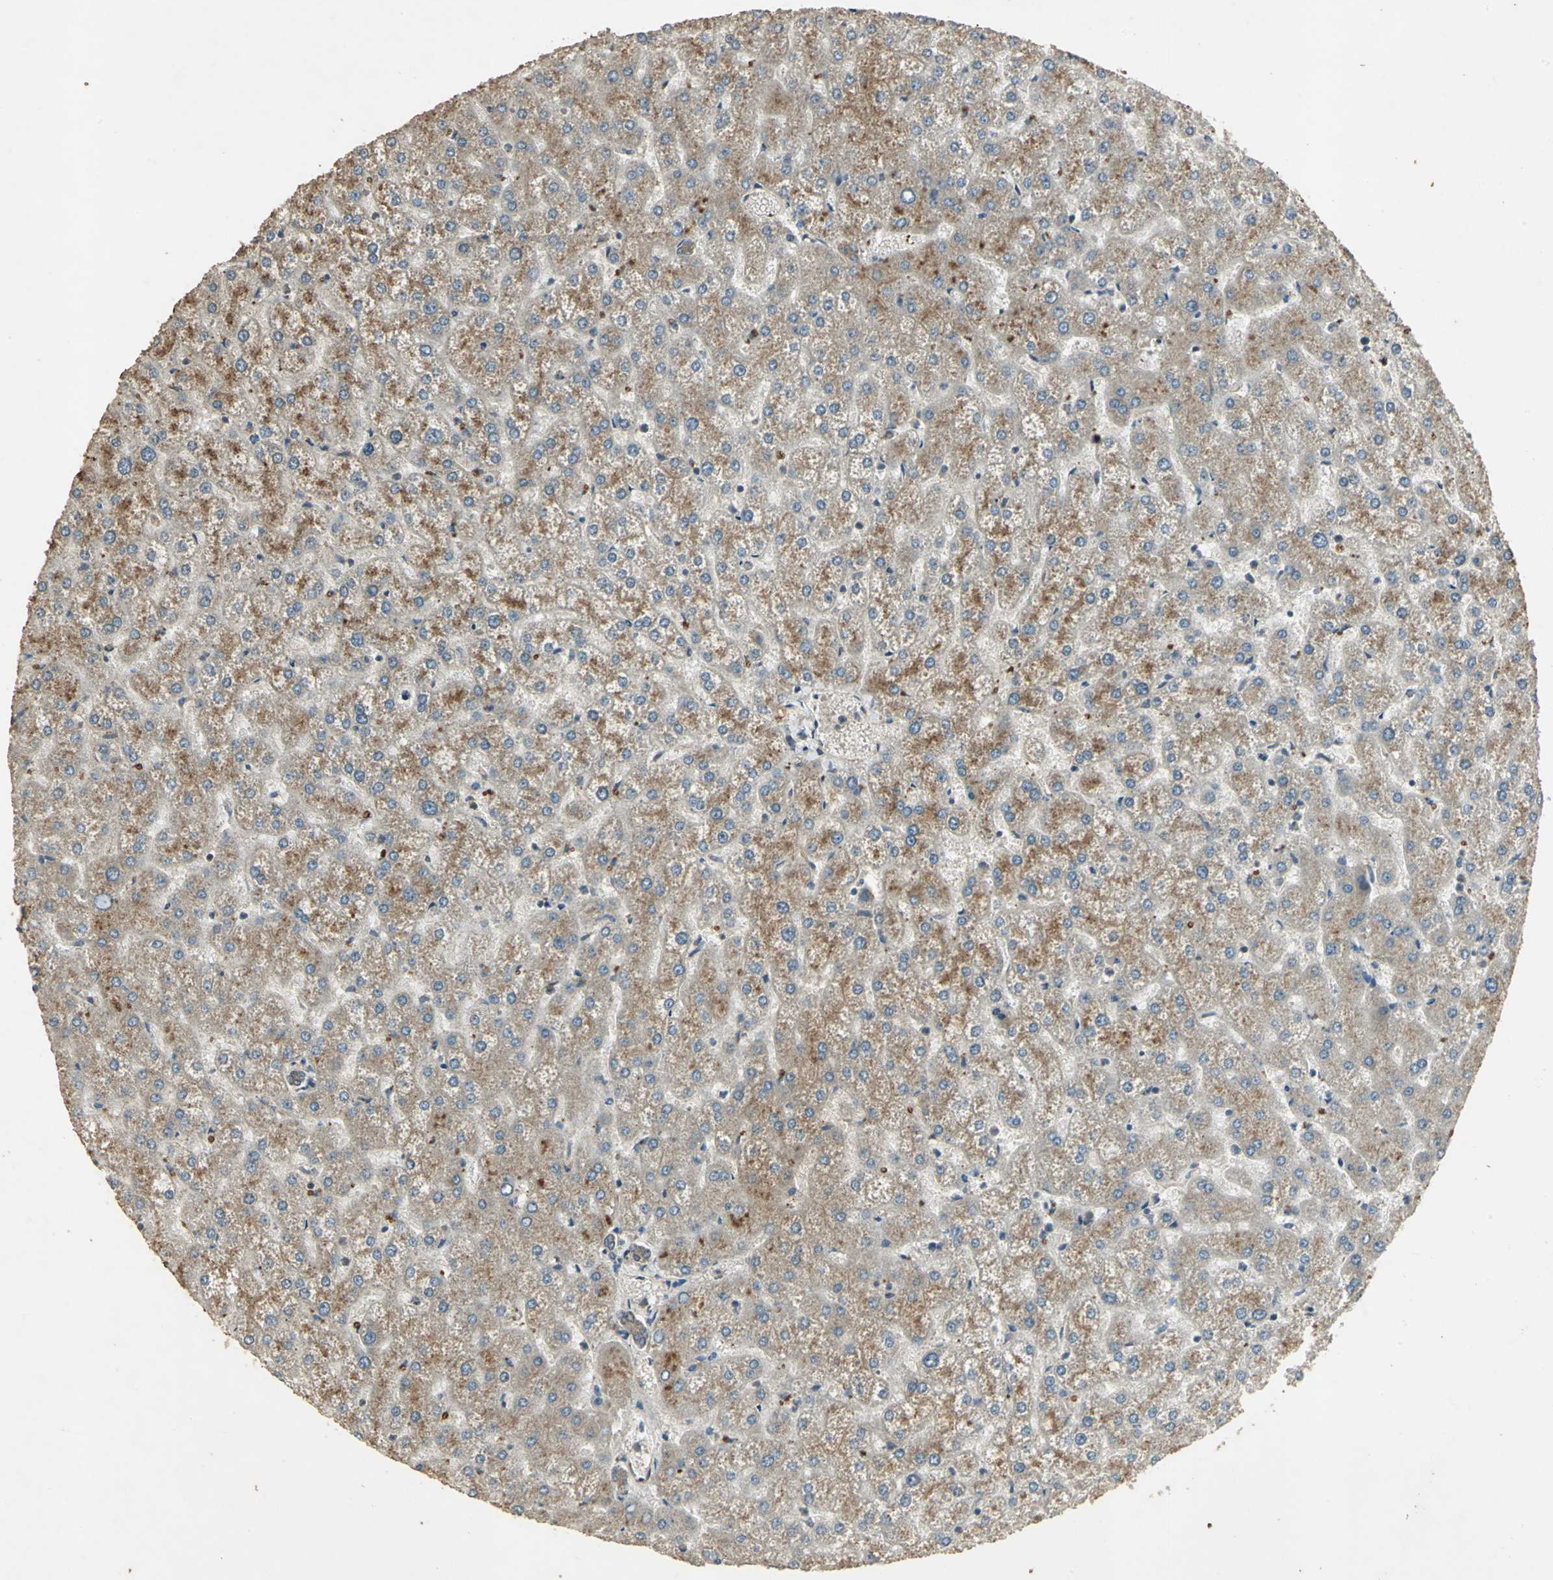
{"staining": {"intensity": "moderate", "quantity": ">75%", "location": "cytoplasmic/membranous"}, "tissue": "liver", "cell_type": "Cholangiocytes", "image_type": "normal", "snomed": [{"axis": "morphology", "description": "Normal tissue, NOS"}, {"axis": "topography", "description": "Liver"}], "caption": "A brown stain labels moderate cytoplasmic/membranous positivity of a protein in cholangiocytes of unremarkable liver. The protein of interest is shown in brown color, while the nuclei are stained blue.", "gene": "KANK1", "patient": {"sex": "female", "age": 32}}